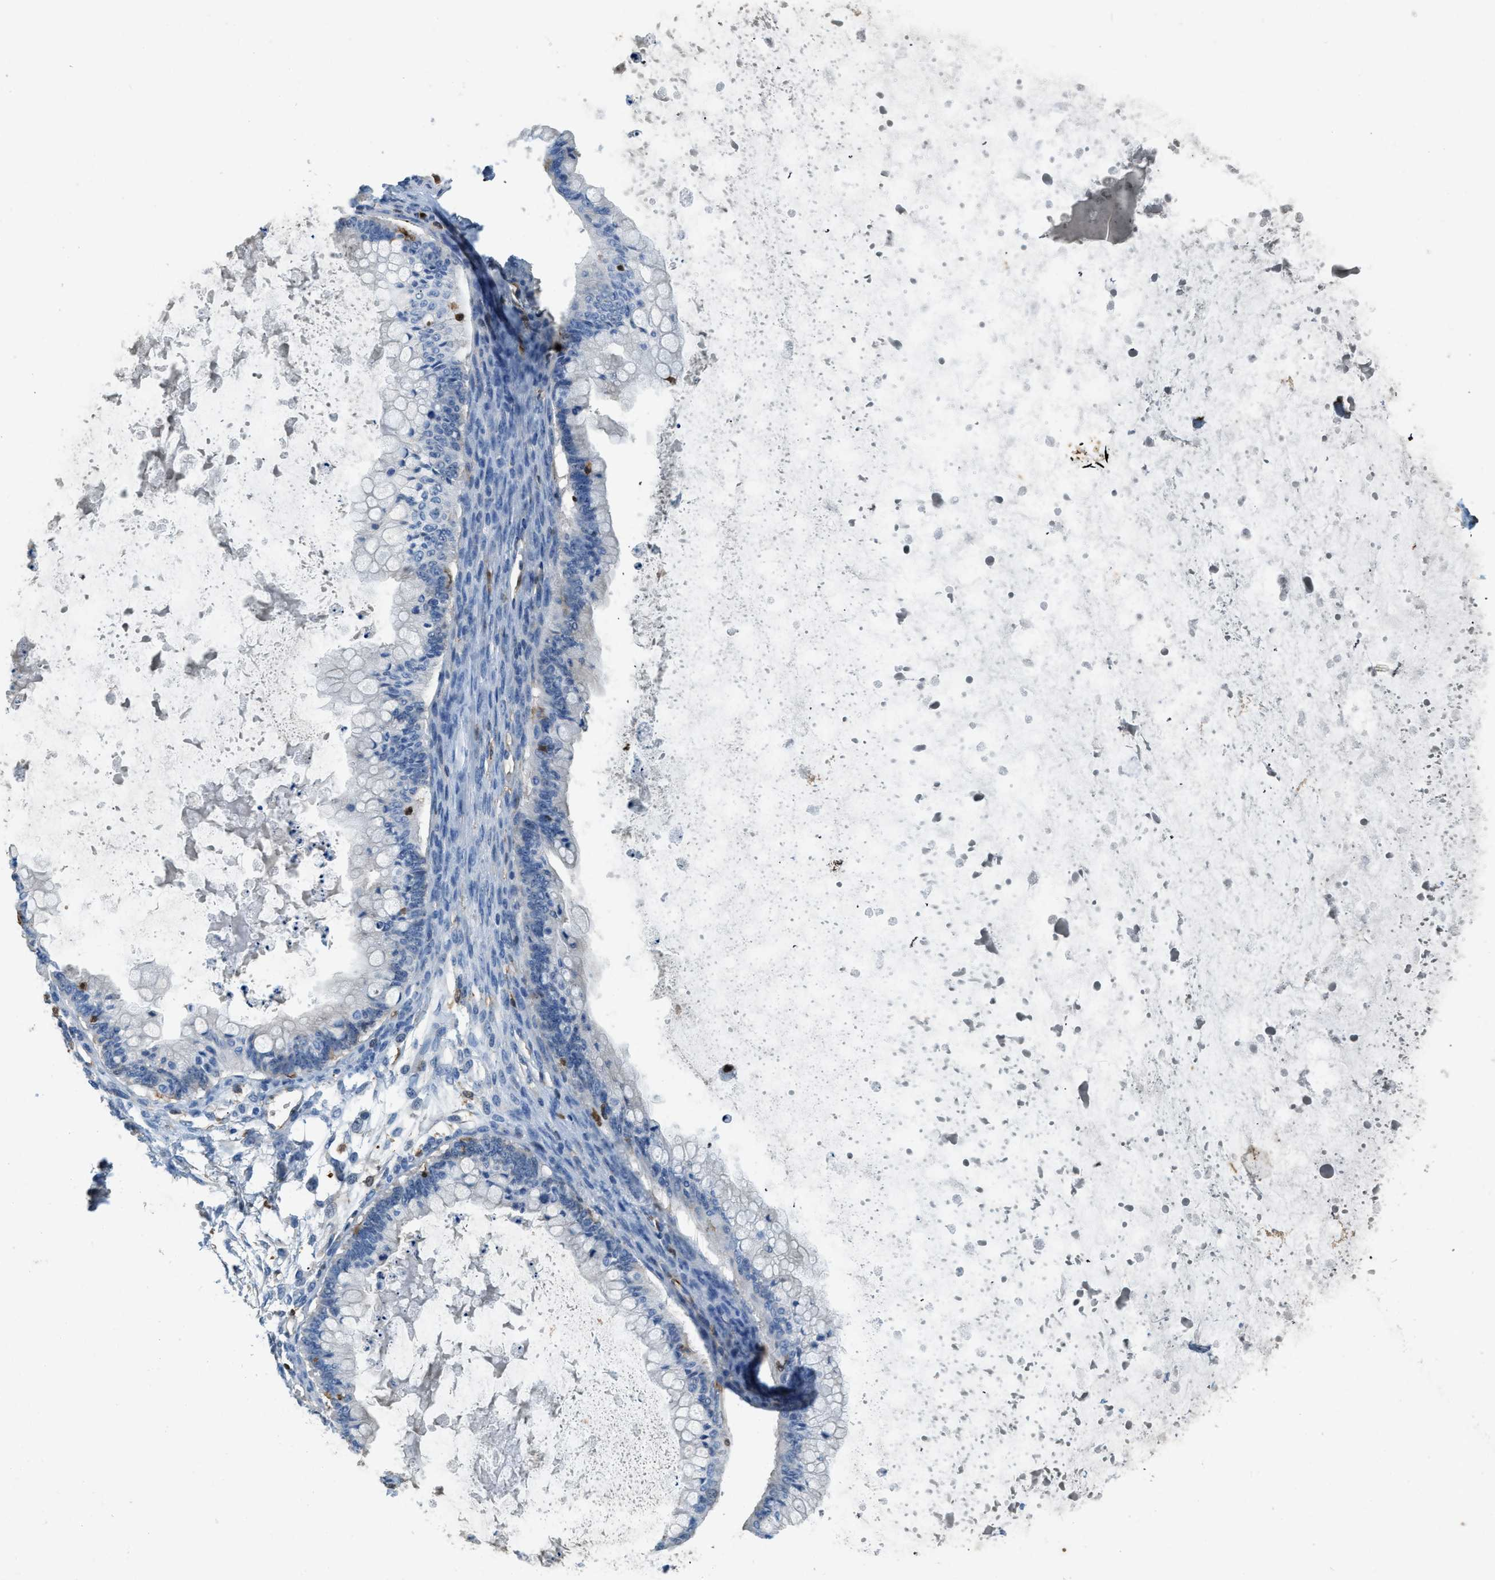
{"staining": {"intensity": "negative", "quantity": "none", "location": "none"}, "tissue": "ovarian cancer", "cell_type": "Tumor cells", "image_type": "cancer", "snomed": [{"axis": "morphology", "description": "Cystadenocarcinoma, mucinous, NOS"}, {"axis": "topography", "description": "Ovary"}], "caption": "Mucinous cystadenocarcinoma (ovarian) stained for a protein using IHC shows no expression tumor cells.", "gene": "ARHGDIB", "patient": {"sex": "female", "age": 57}}